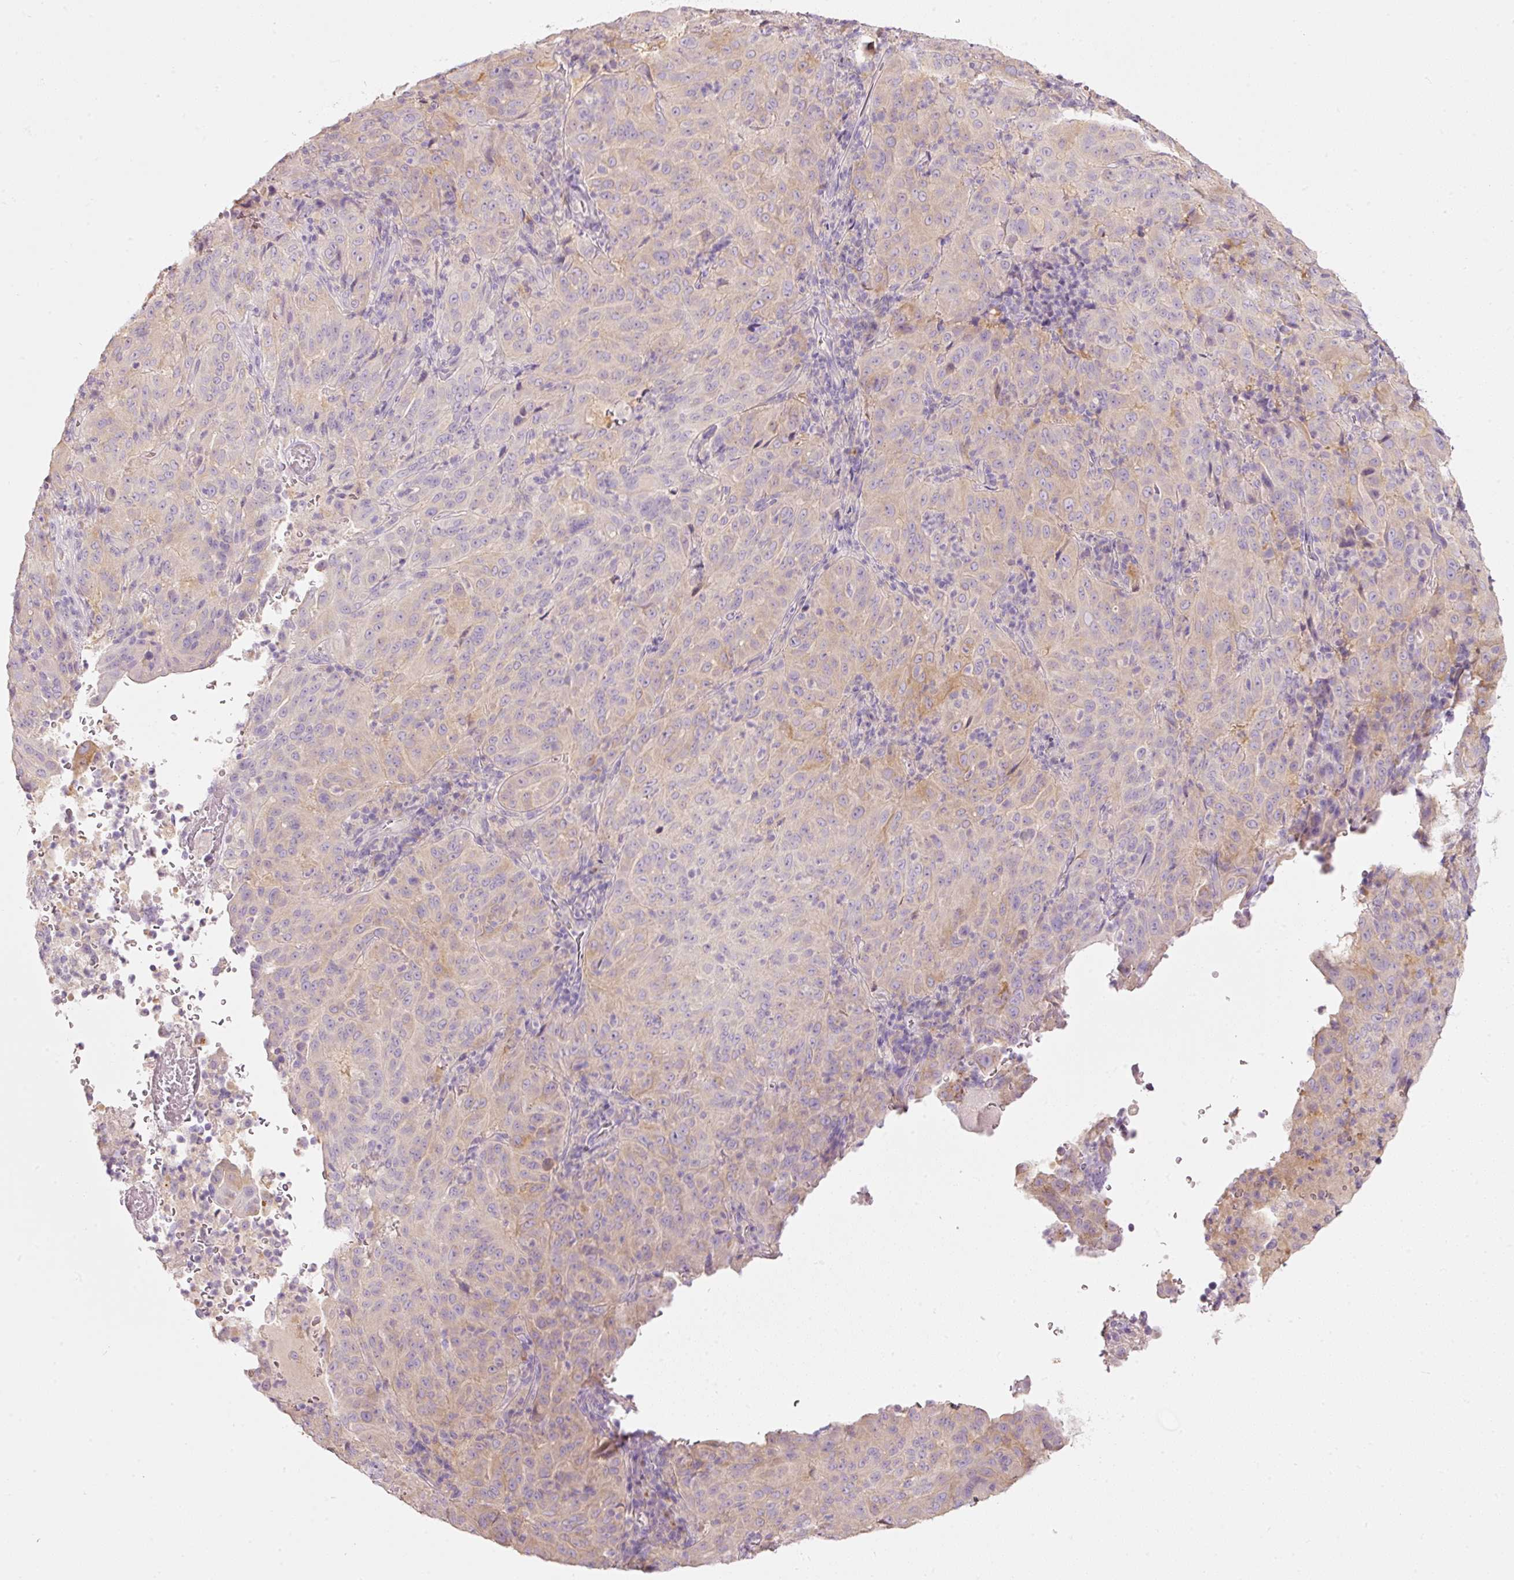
{"staining": {"intensity": "weak", "quantity": "<25%", "location": "cytoplasmic/membranous"}, "tissue": "pancreatic cancer", "cell_type": "Tumor cells", "image_type": "cancer", "snomed": [{"axis": "morphology", "description": "Adenocarcinoma, NOS"}, {"axis": "topography", "description": "Pancreas"}], "caption": "Adenocarcinoma (pancreatic) stained for a protein using IHC displays no positivity tumor cells.", "gene": "PDXDC1", "patient": {"sex": "male", "age": 63}}